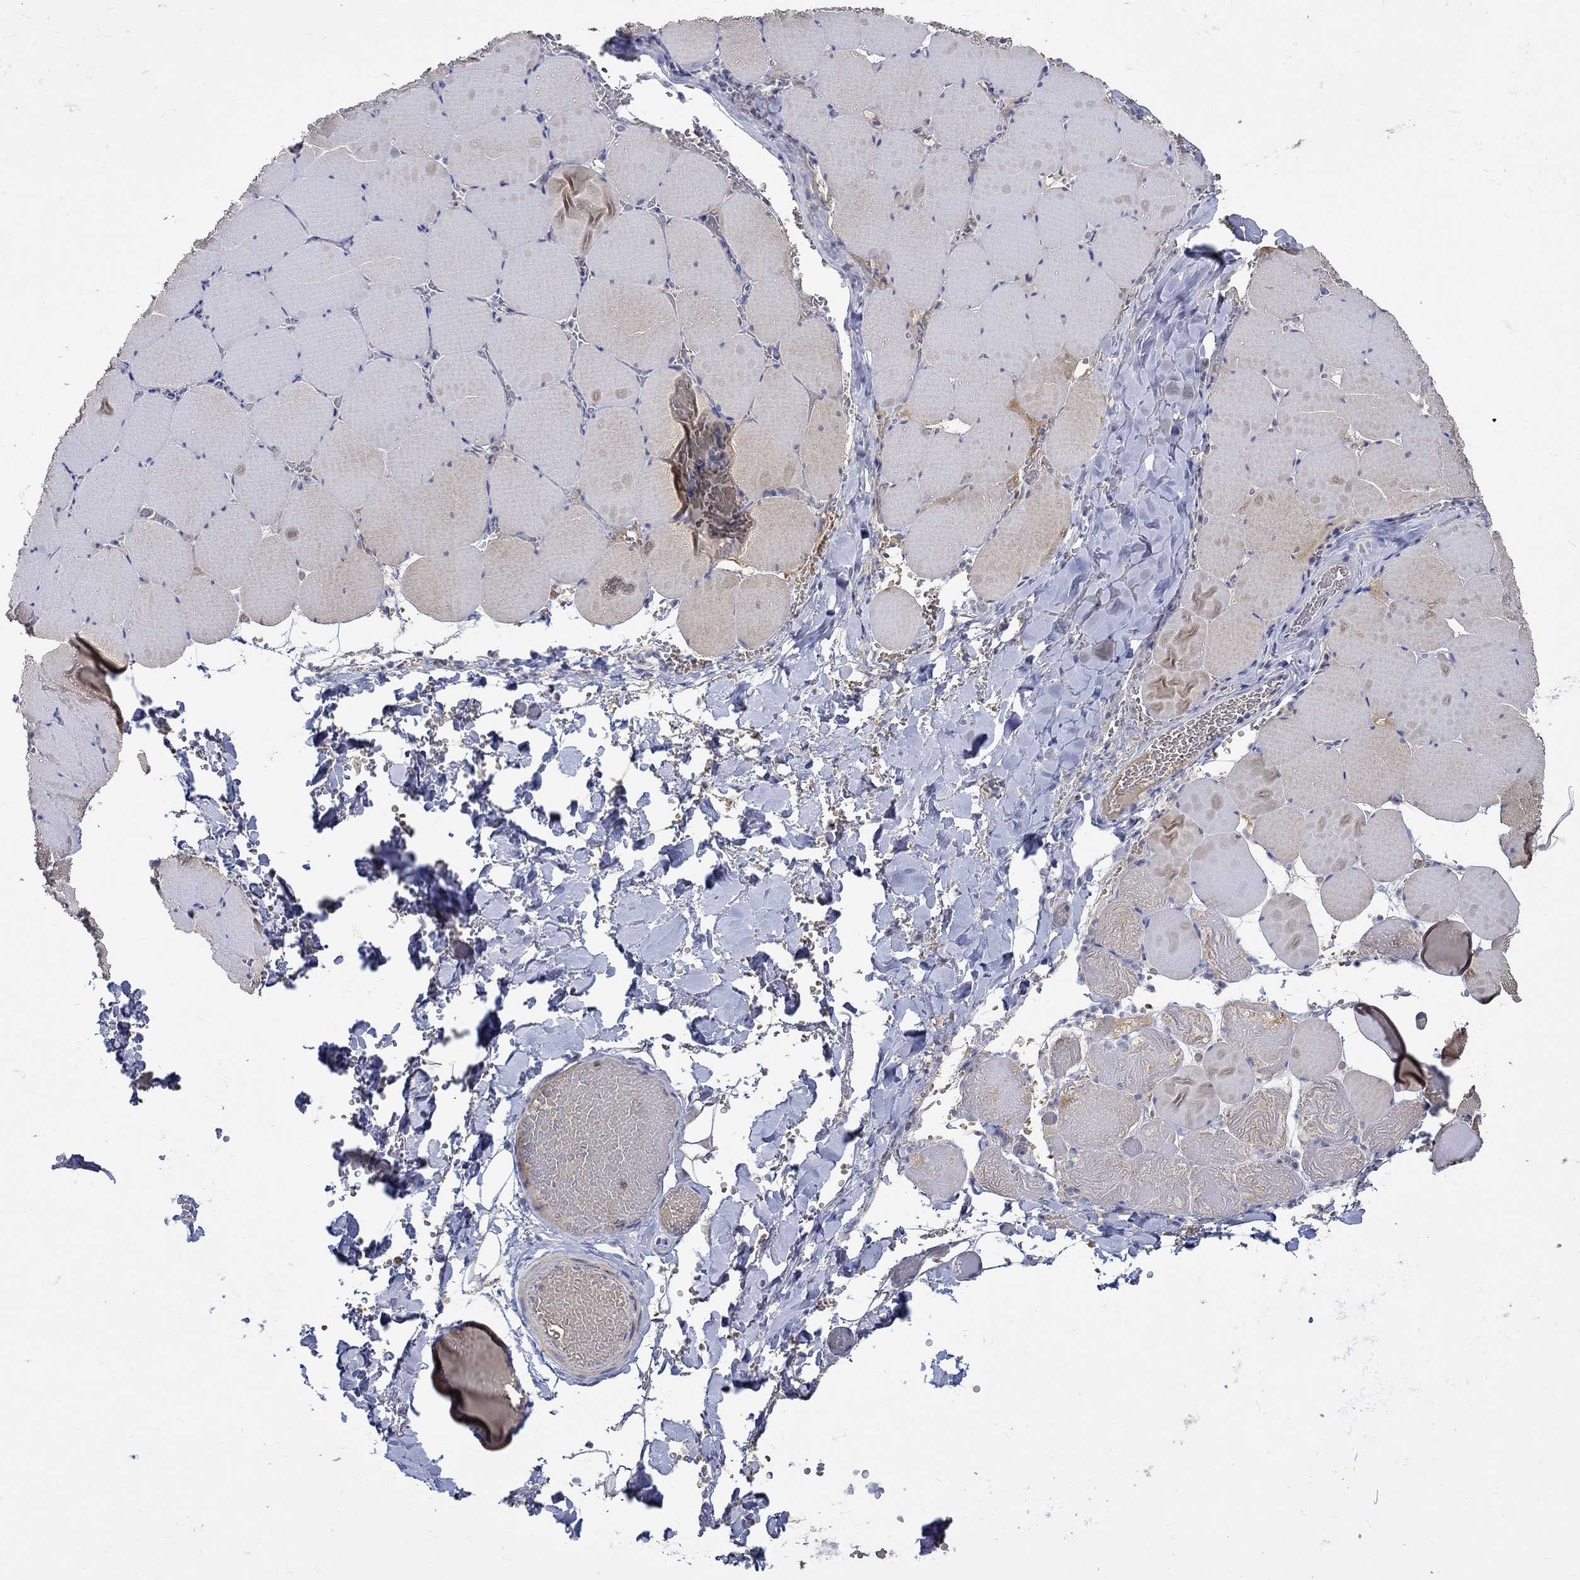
{"staining": {"intensity": "moderate", "quantity": "<25%", "location": "cytoplasmic/membranous"}, "tissue": "skeletal muscle", "cell_type": "Myocytes", "image_type": "normal", "snomed": [{"axis": "morphology", "description": "Normal tissue, NOS"}, {"axis": "morphology", "description": "Malignant melanoma, Metastatic site"}, {"axis": "topography", "description": "Skeletal muscle"}], "caption": "Skeletal muscle stained for a protein (brown) exhibits moderate cytoplasmic/membranous positive positivity in about <25% of myocytes.", "gene": "WASF1", "patient": {"sex": "male", "age": 50}}